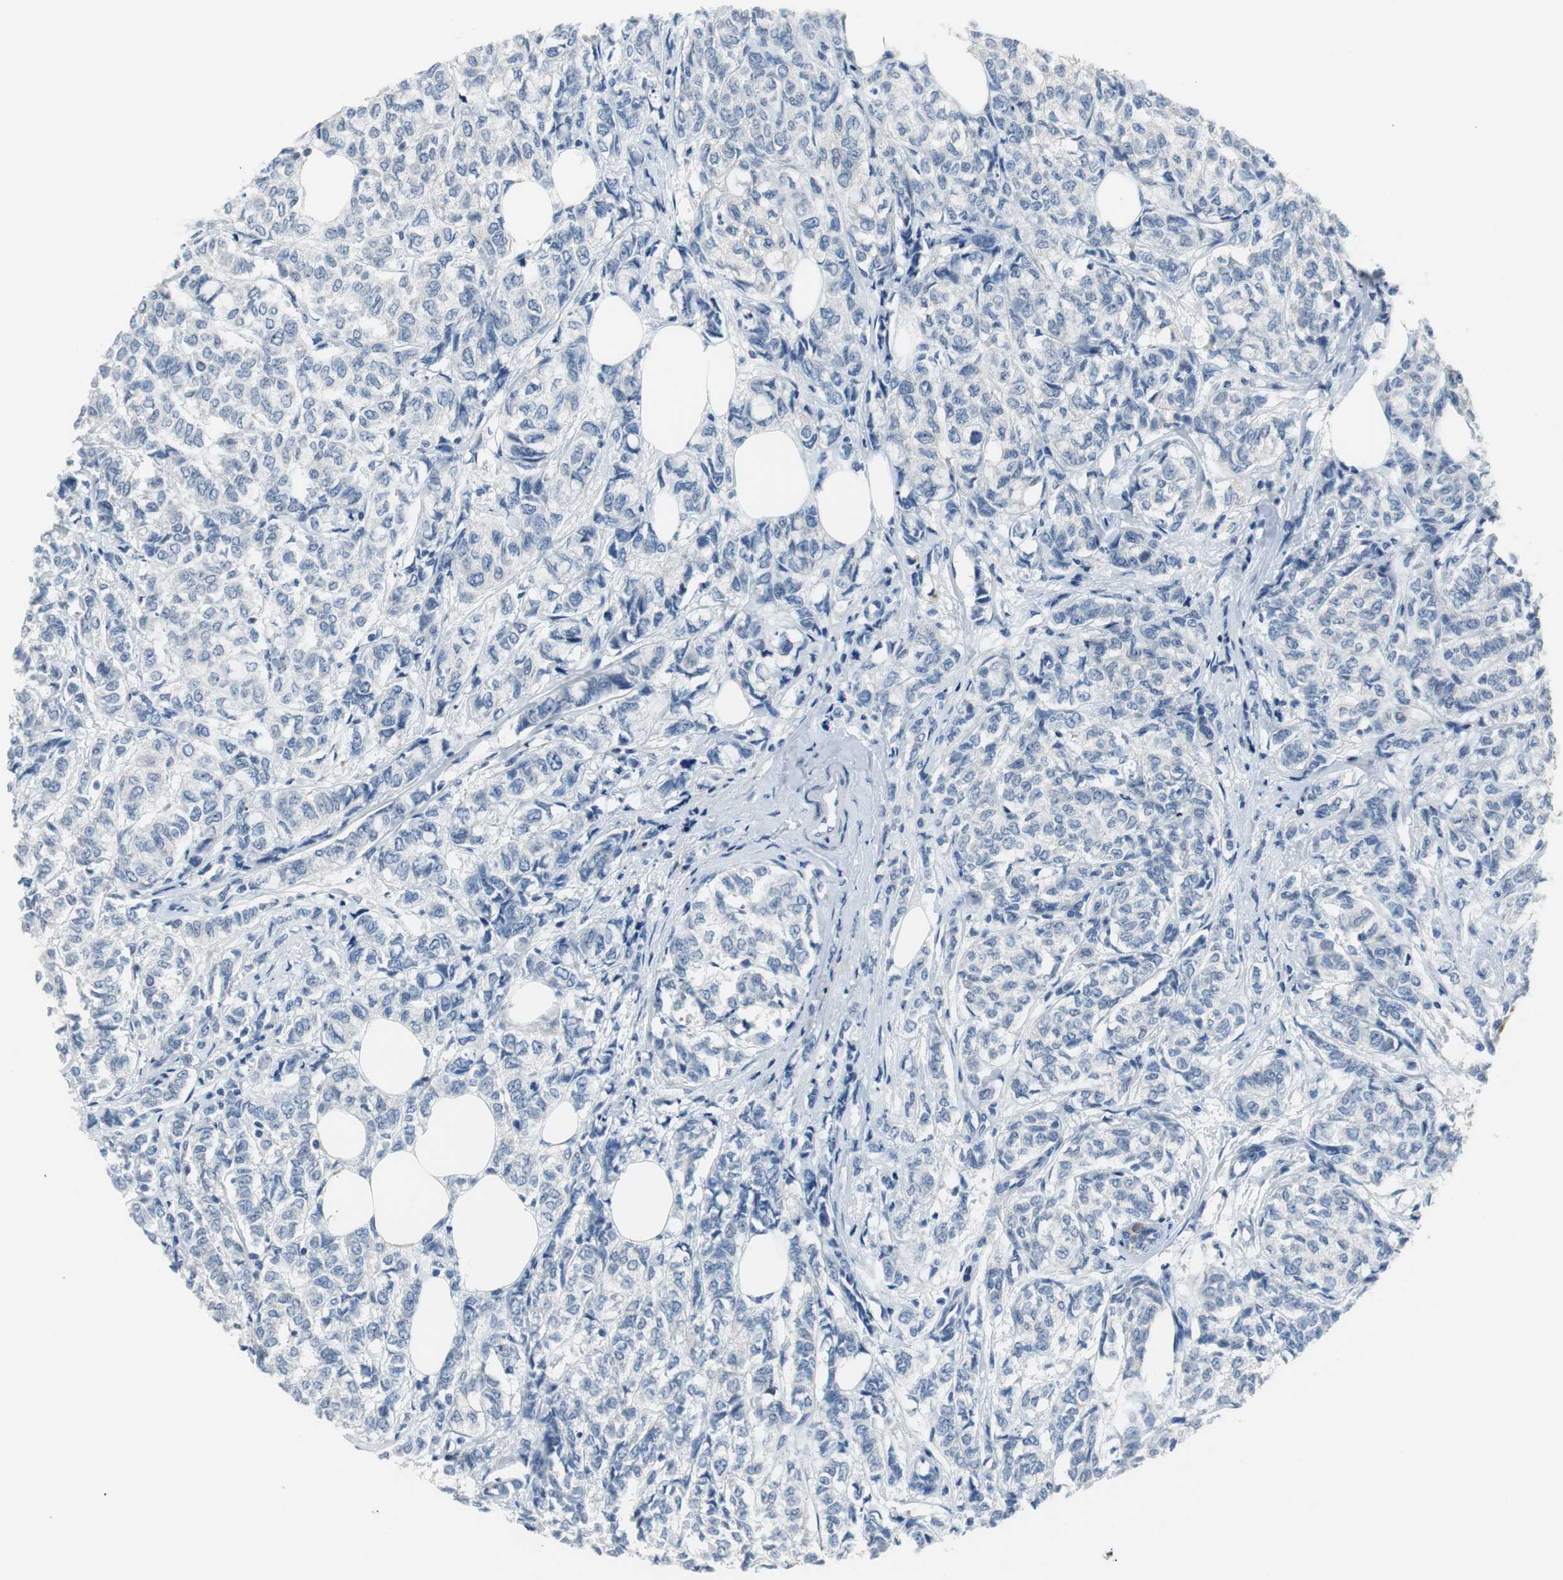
{"staining": {"intensity": "negative", "quantity": "none", "location": "none"}, "tissue": "breast cancer", "cell_type": "Tumor cells", "image_type": "cancer", "snomed": [{"axis": "morphology", "description": "Lobular carcinoma"}, {"axis": "topography", "description": "Breast"}], "caption": "An image of human lobular carcinoma (breast) is negative for staining in tumor cells.", "gene": "GLCCI1", "patient": {"sex": "female", "age": 60}}